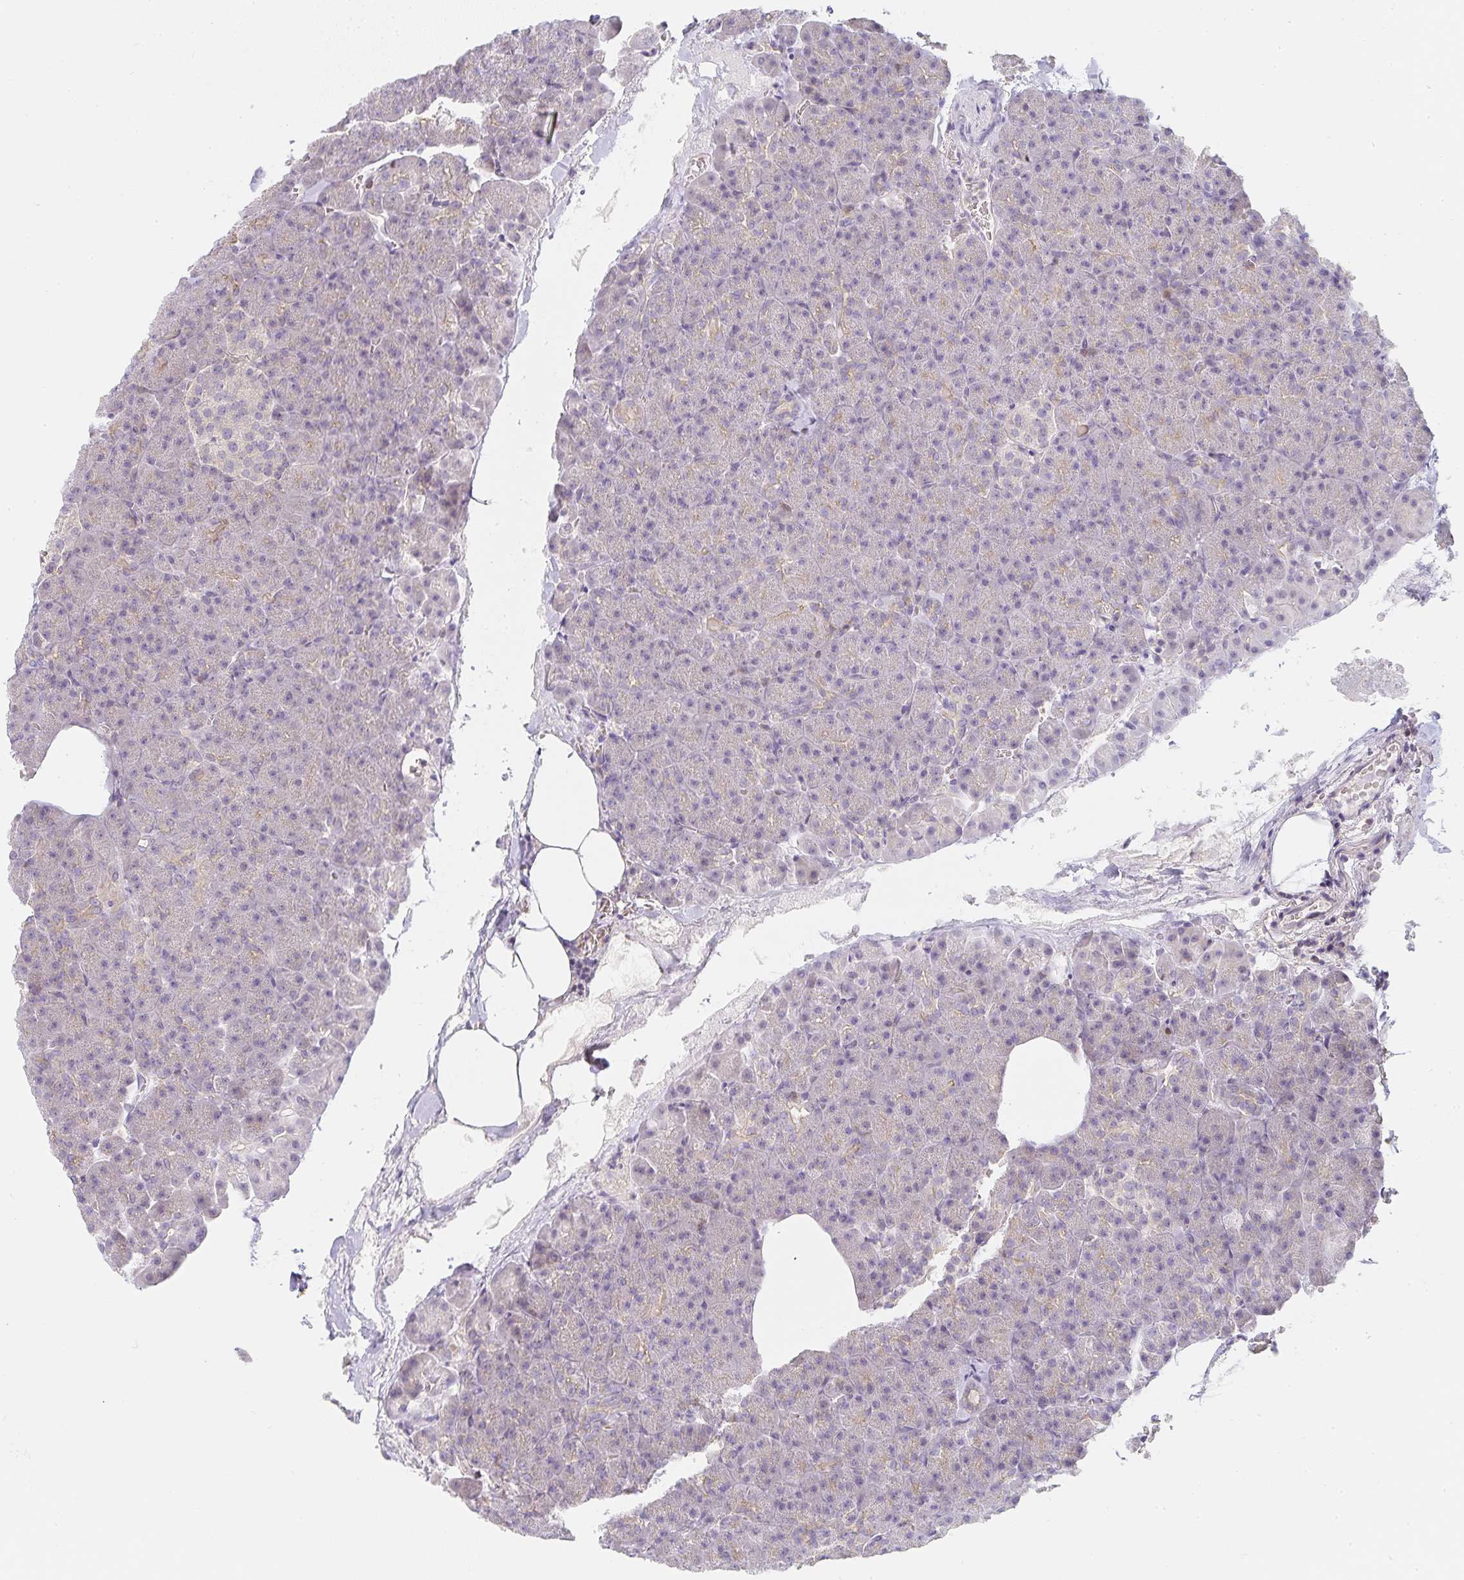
{"staining": {"intensity": "negative", "quantity": "none", "location": "none"}, "tissue": "pancreas", "cell_type": "Exocrine glandular cells", "image_type": "normal", "snomed": [{"axis": "morphology", "description": "Normal tissue, NOS"}, {"axis": "topography", "description": "Pancreas"}], "caption": "Immunohistochemical staining of benign pancreas exhibits no significant positivity in exocrine glandular cells.", "gene": "GATA3", "patient": {"sex": "female", "age": 74}}